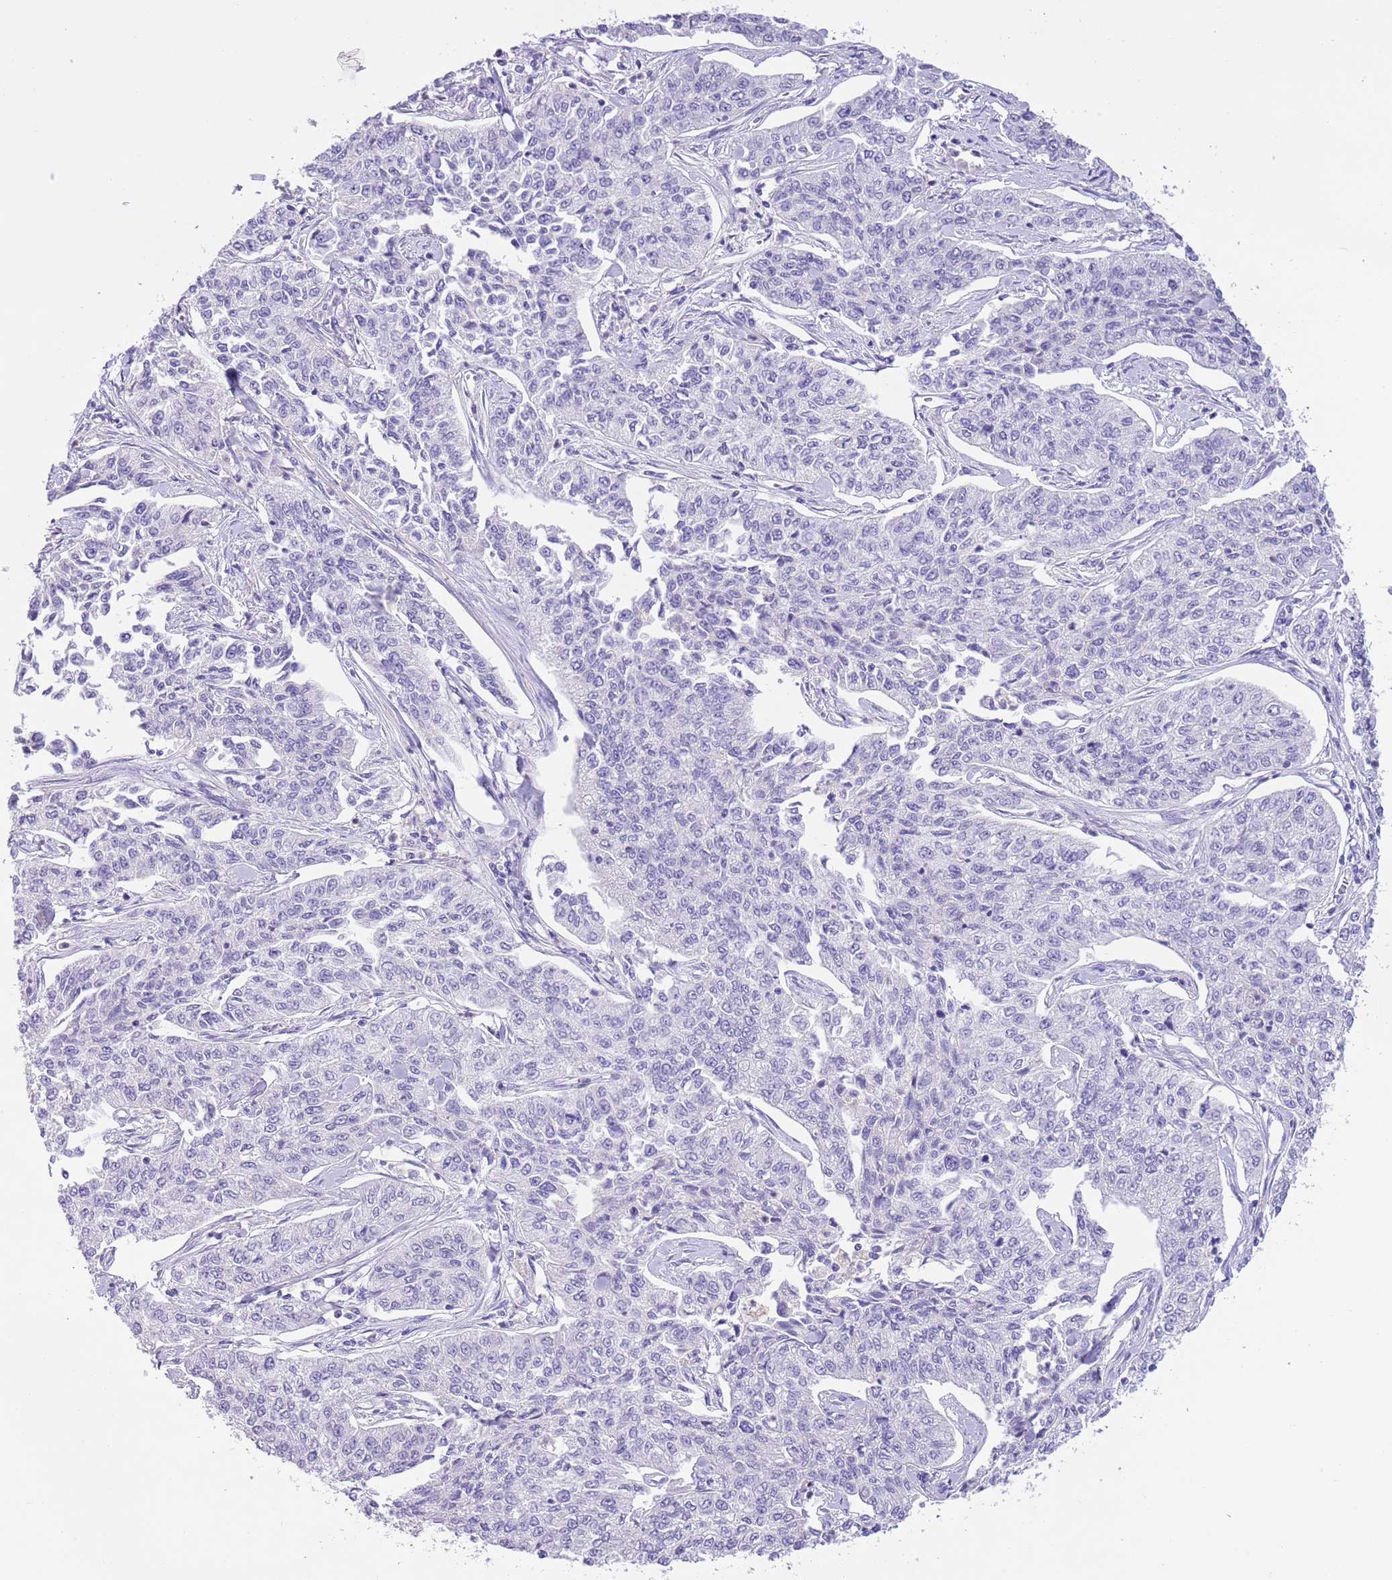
{"staining": {"intensity": "negative", "quantity": "none", "location": "none"}, "tissue": "cervical cancer", "cell_type": "Tumor cells", "image_type": "cancer", "snomed": [{"axis": "morphology", "description": "Squamous cell carcinoma, NOS"}, {"axis": "topography", "description": "Cervix"}], "caption": "A high-resolution micrograph shows immunohistochemistry (IHC) staining of cervical squamous cell carcinoma, which demonstrates no significant staining in tumor cells.", "gene": "CLEC2A", "patient": {"sex": "female", "age": 35}}